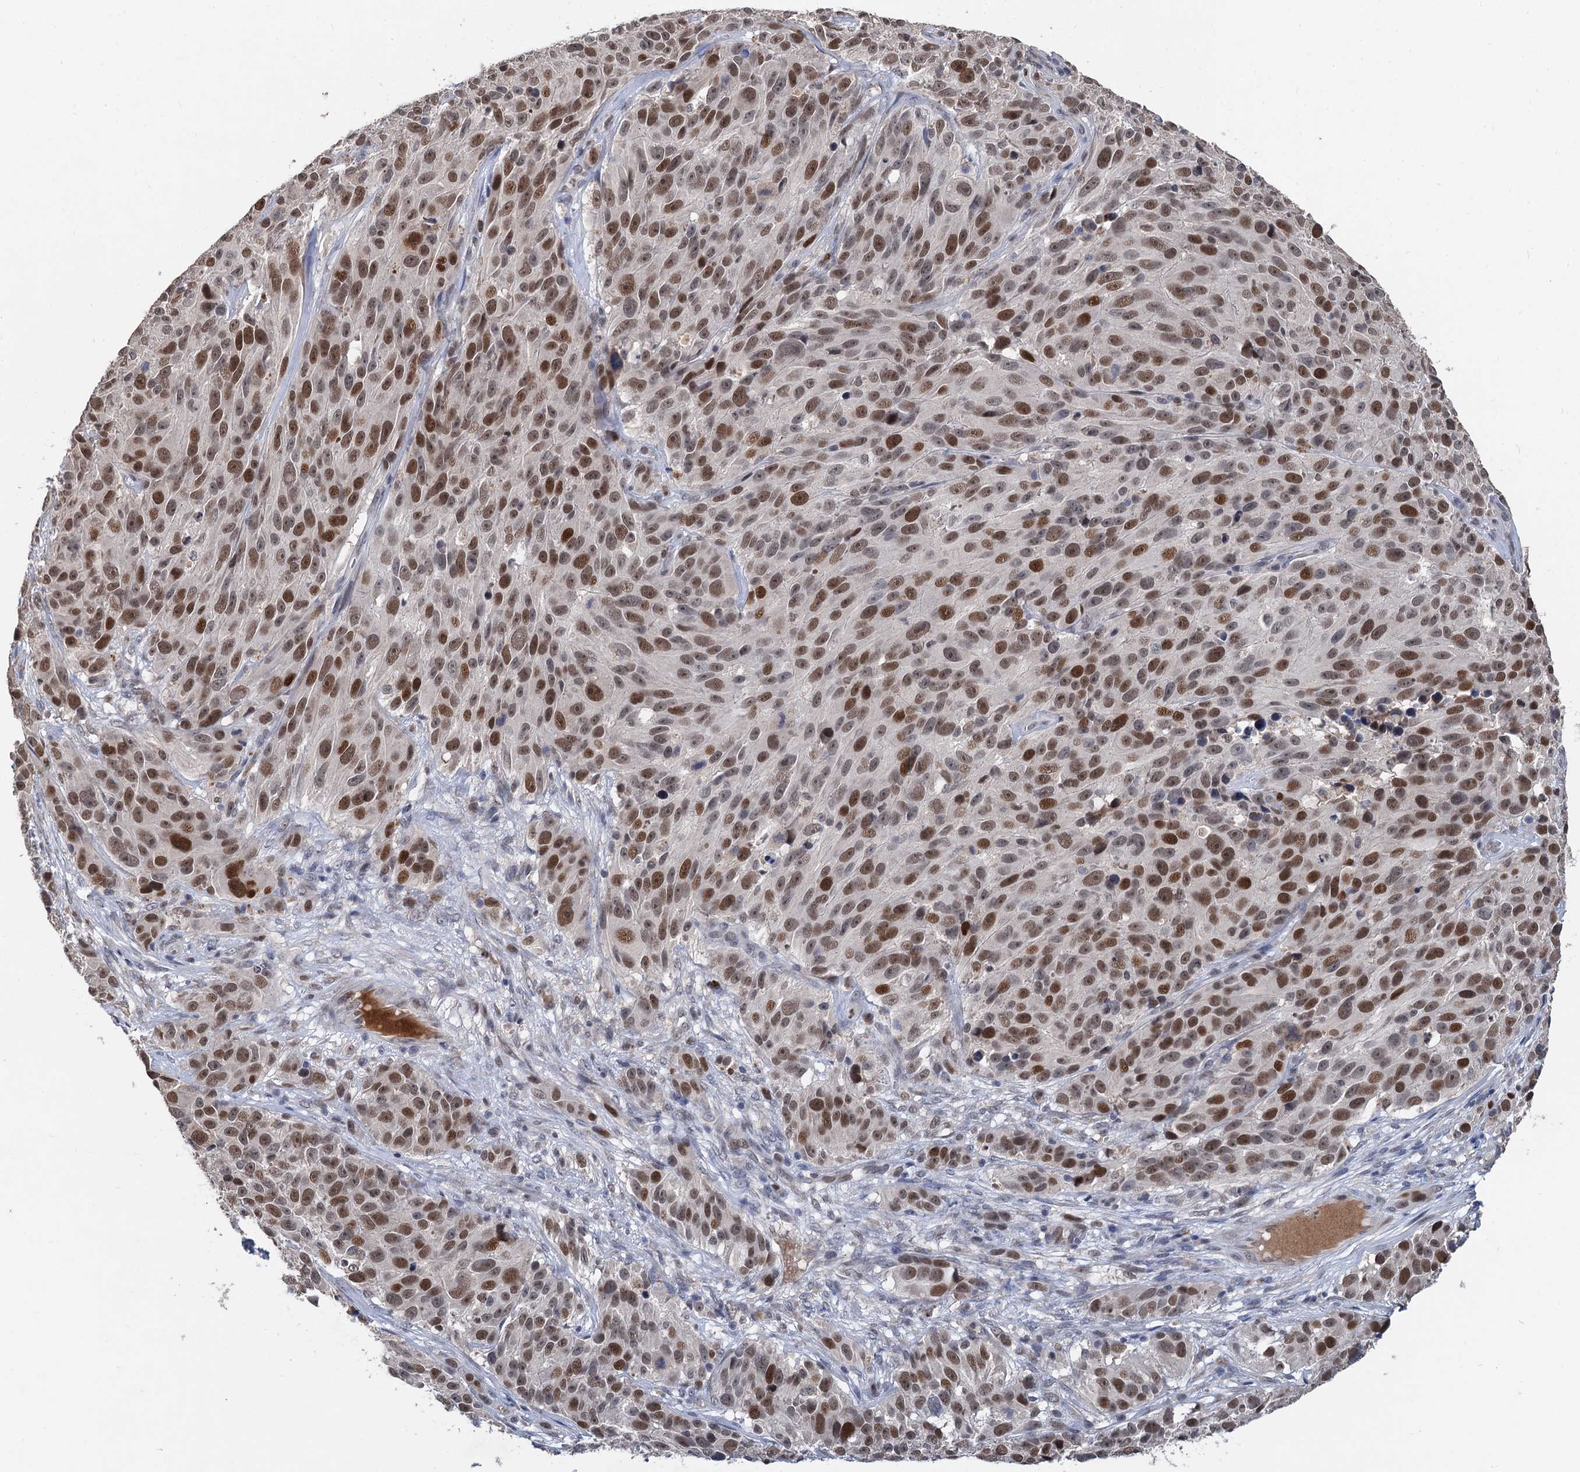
{"staining": {"intensity": "moderate", "quantity": ">75%", "location": "nuclear"}, "tissue": "melanoma", "cell_type": "Tumor cells", "image_type": "cancer", "snomed": [{"axis": "morphology", "description": "Malignant melanoma, NOS"}, {"axis": "topography", "description": "Skin"}], "caption": "This histopathology image shows immunohistochemistry staining of malignant melanoma, with medium moderate nuclear positivity in approximately >75% of tumor cells.", "gene": "TSEN34", "patient": {"sex": "male", "age": 84}}